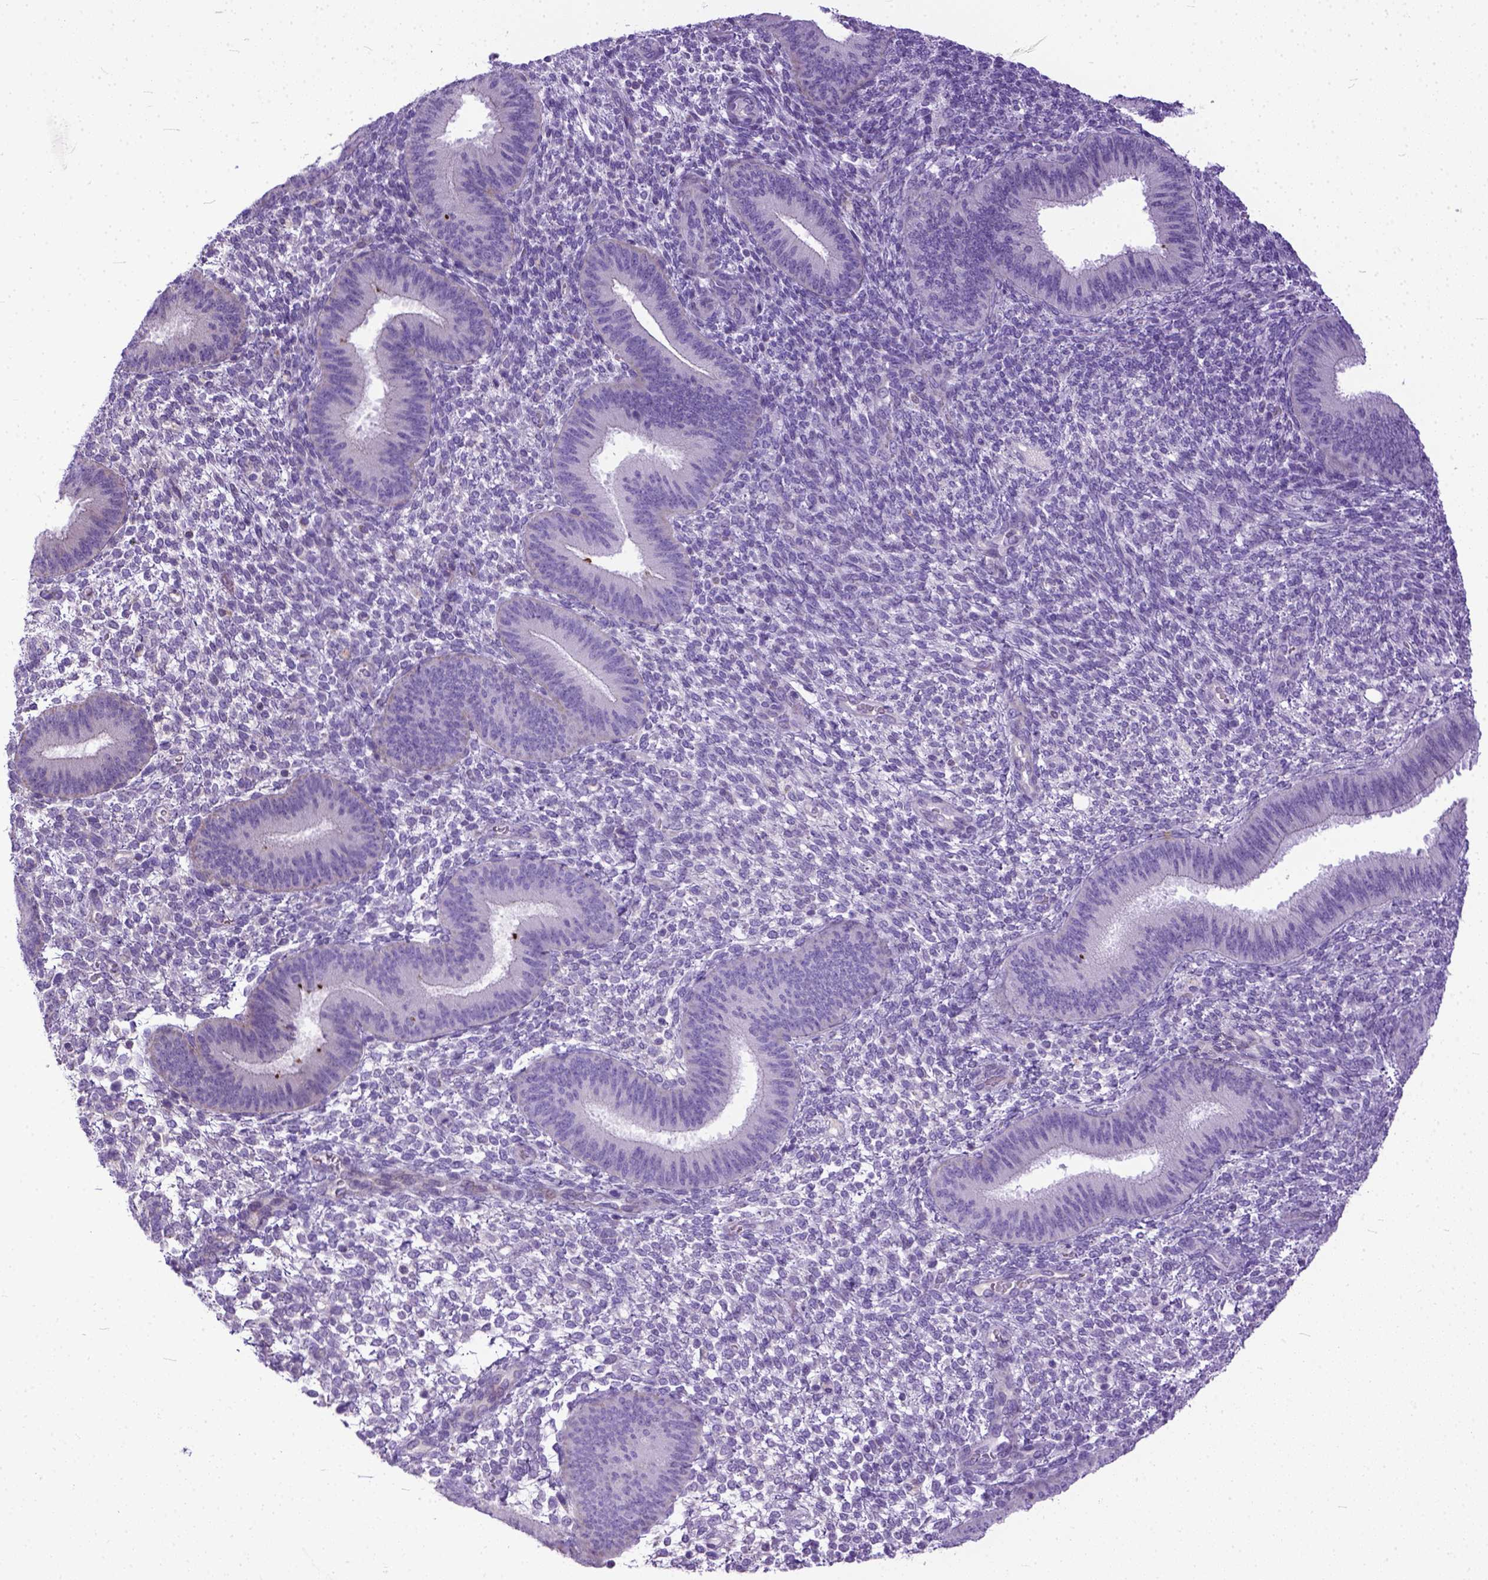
{"staining": {"intensity": "negative", "quantity": "none", "location": "none"}, "tissue": "endometrium", "cell_type": "Cells in endometrial stroma", "image_type": "normal", "snomed": [{"axis": "morphology", "description": "Normal tissue, NOS"}, {"axis": "topography", "description": "Endometrium"}], "caption": "High power microscopy photomicrograph of an immunohistochemistry micrograph of benign endometrium, revealing no significant expression in cells in endometrial stroma. The staining was performed using DAB (3,3'-diaminobenzidine) to visualize the protein expression in brown, while the nuclei were stained in blue with hematoxylin (Magnification: 20x).", "gene": "PLK5", "patient": {"sex": "female", "age": 39}}